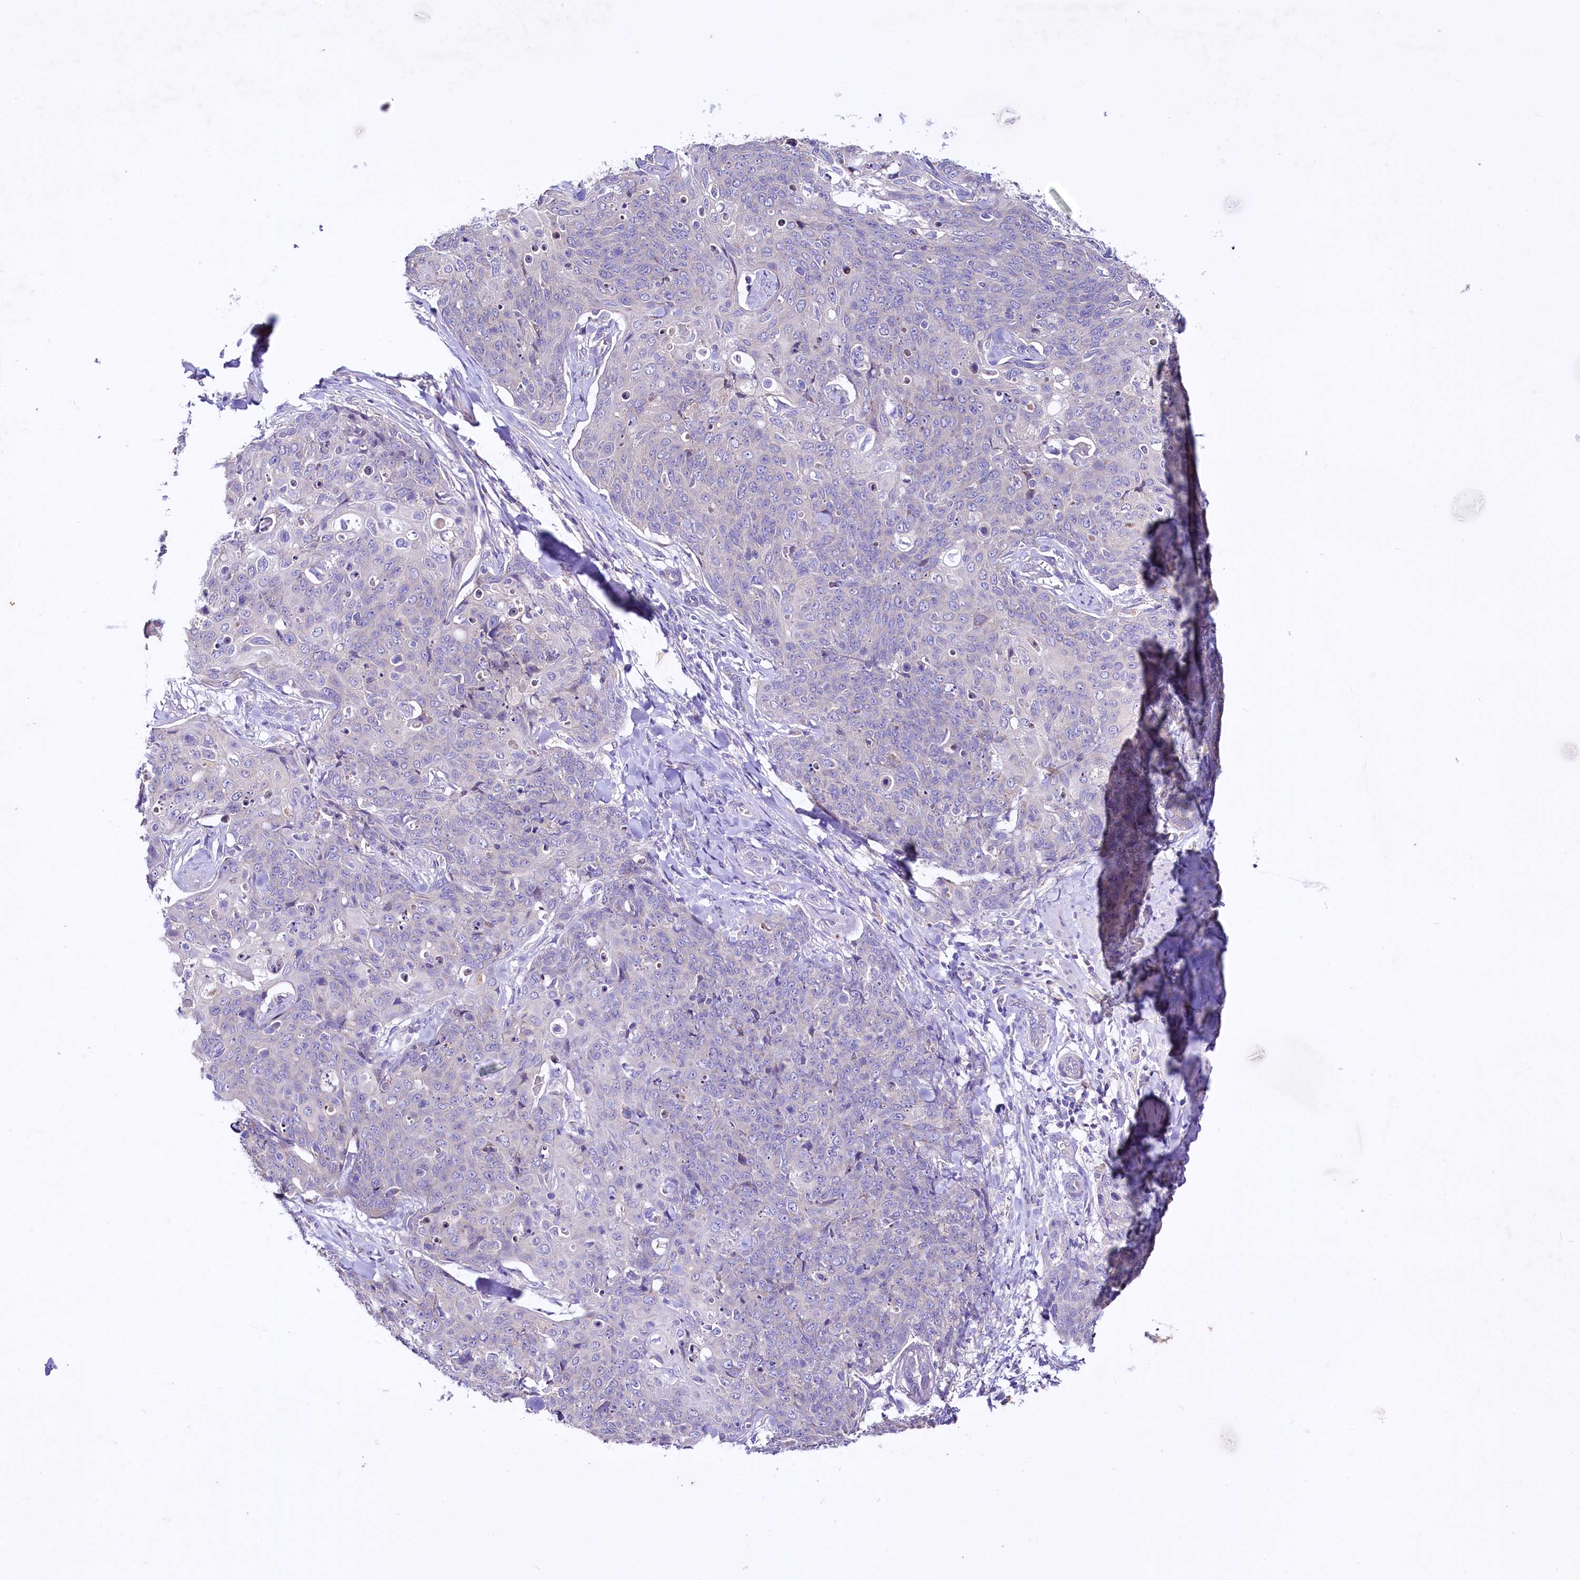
{"staining": {"intensity": "negative", "quantity": "none", "location": "none"}, "tissue": "skin cancer", "cell_type": "Tumor cells", "image_type": "cancer", "snomed": [{"axis": "morphology", "description": "Squamous cell carcinoma, NOS"}, {"axis": "topography", "description": "Skin"}, {"axis": "topography", "description": "Vulva"}], "caption": "Skin squamous cell carcinoma was stained to show a protein in brown. There is no significant positivity in tumor cells.", "gene": "CEP295", "patient": {"sex": "female", "age": 85}}